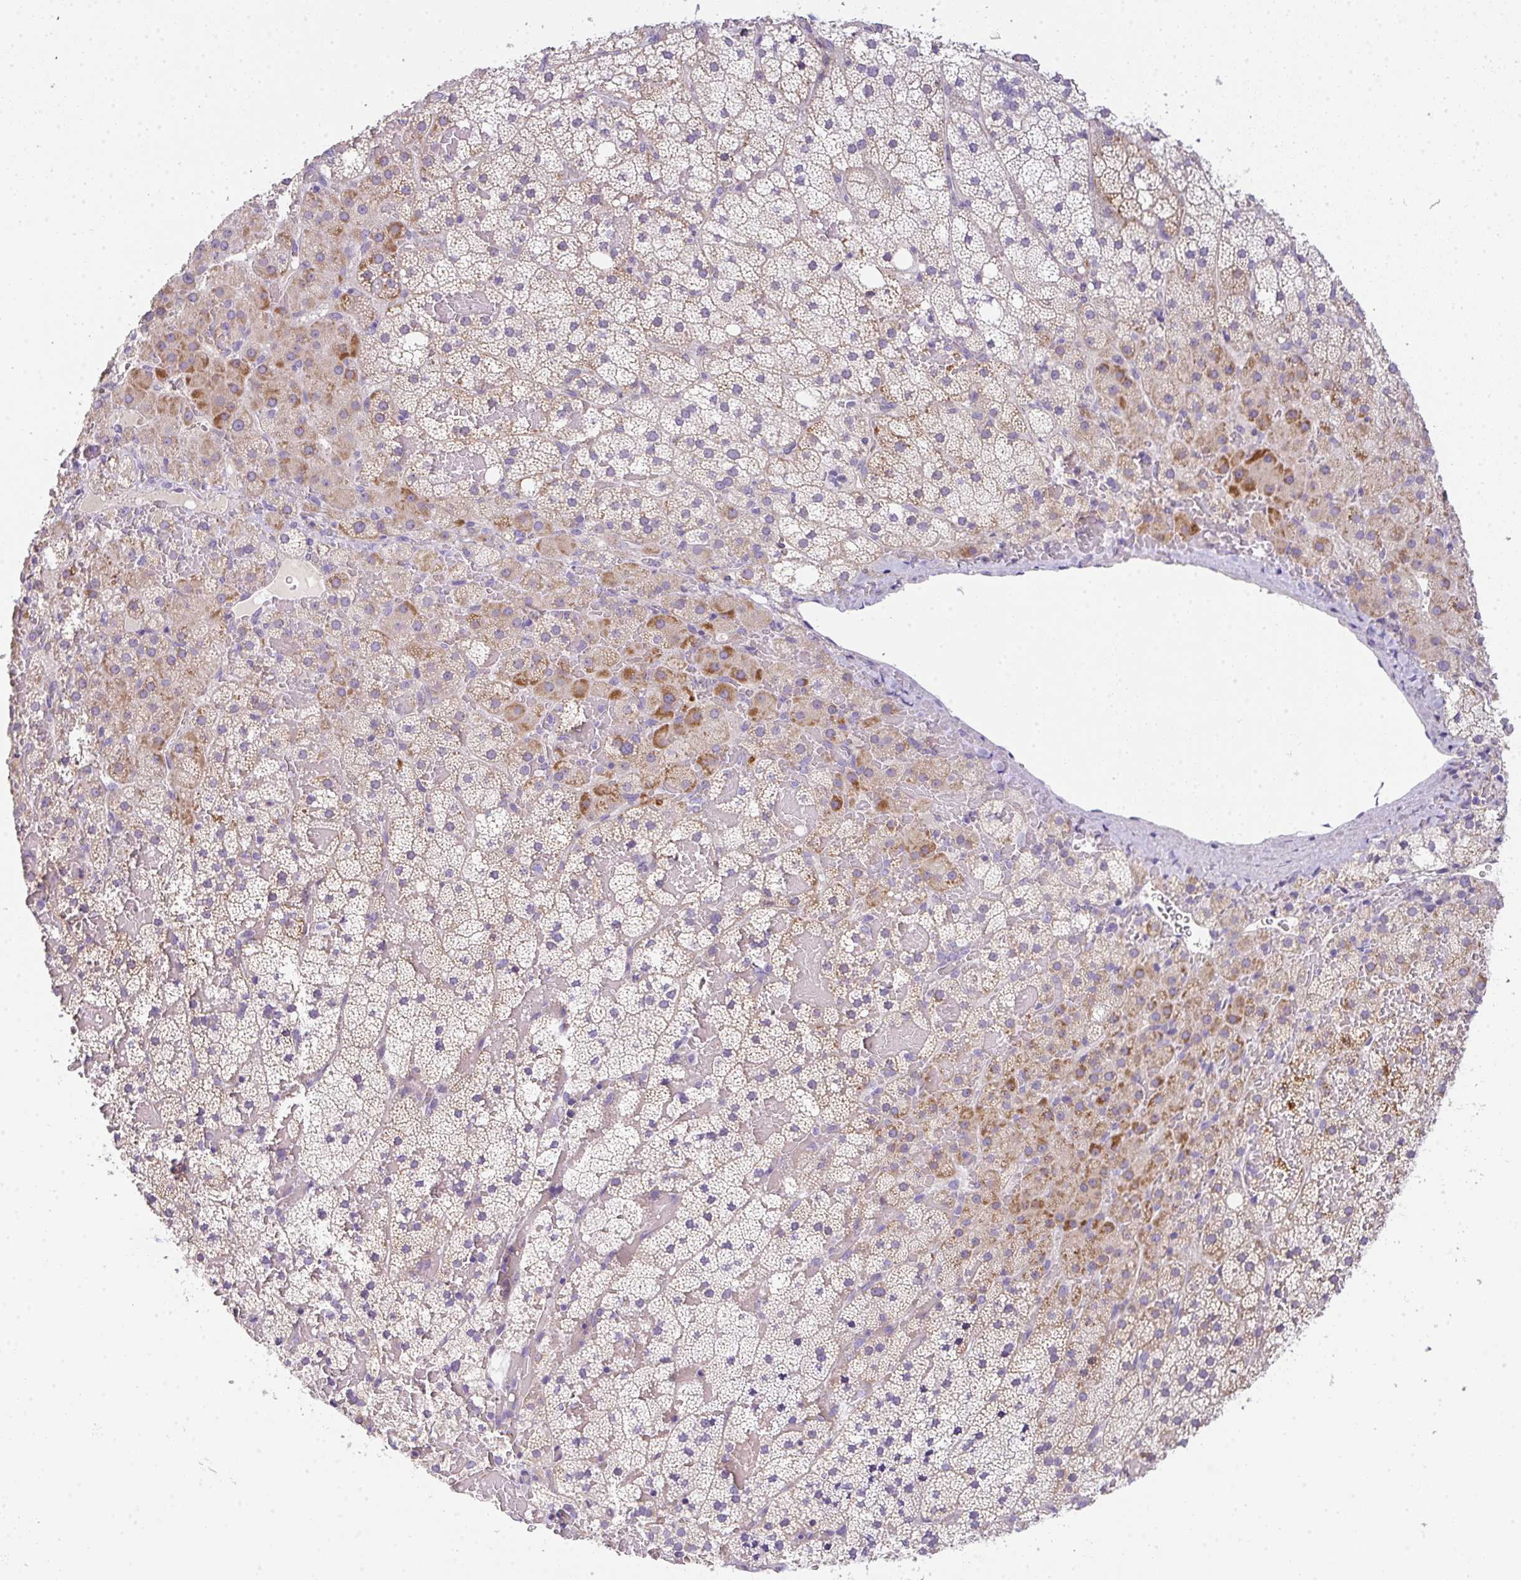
{"staining": {"intensity": "moderate", "quantity": "<25%", "location": "cytoplasmic/membranous"}, "tissue": "adrenal gland", "cell_type": "Glandular cells", "image_type": "normal", "snomed": [{"axis": "morphology", "description": "Normal tissue, NOS"}, {"axis": "topography", "description": "Adrenal gland"}], "caption": "Moderate cytoplasmic/membranous protein staining is appreciated in approximately <25% of glandular cells in adrenal gland.", "gene": "FILIP1", "patient": {"sex": "male", "age": 53}}